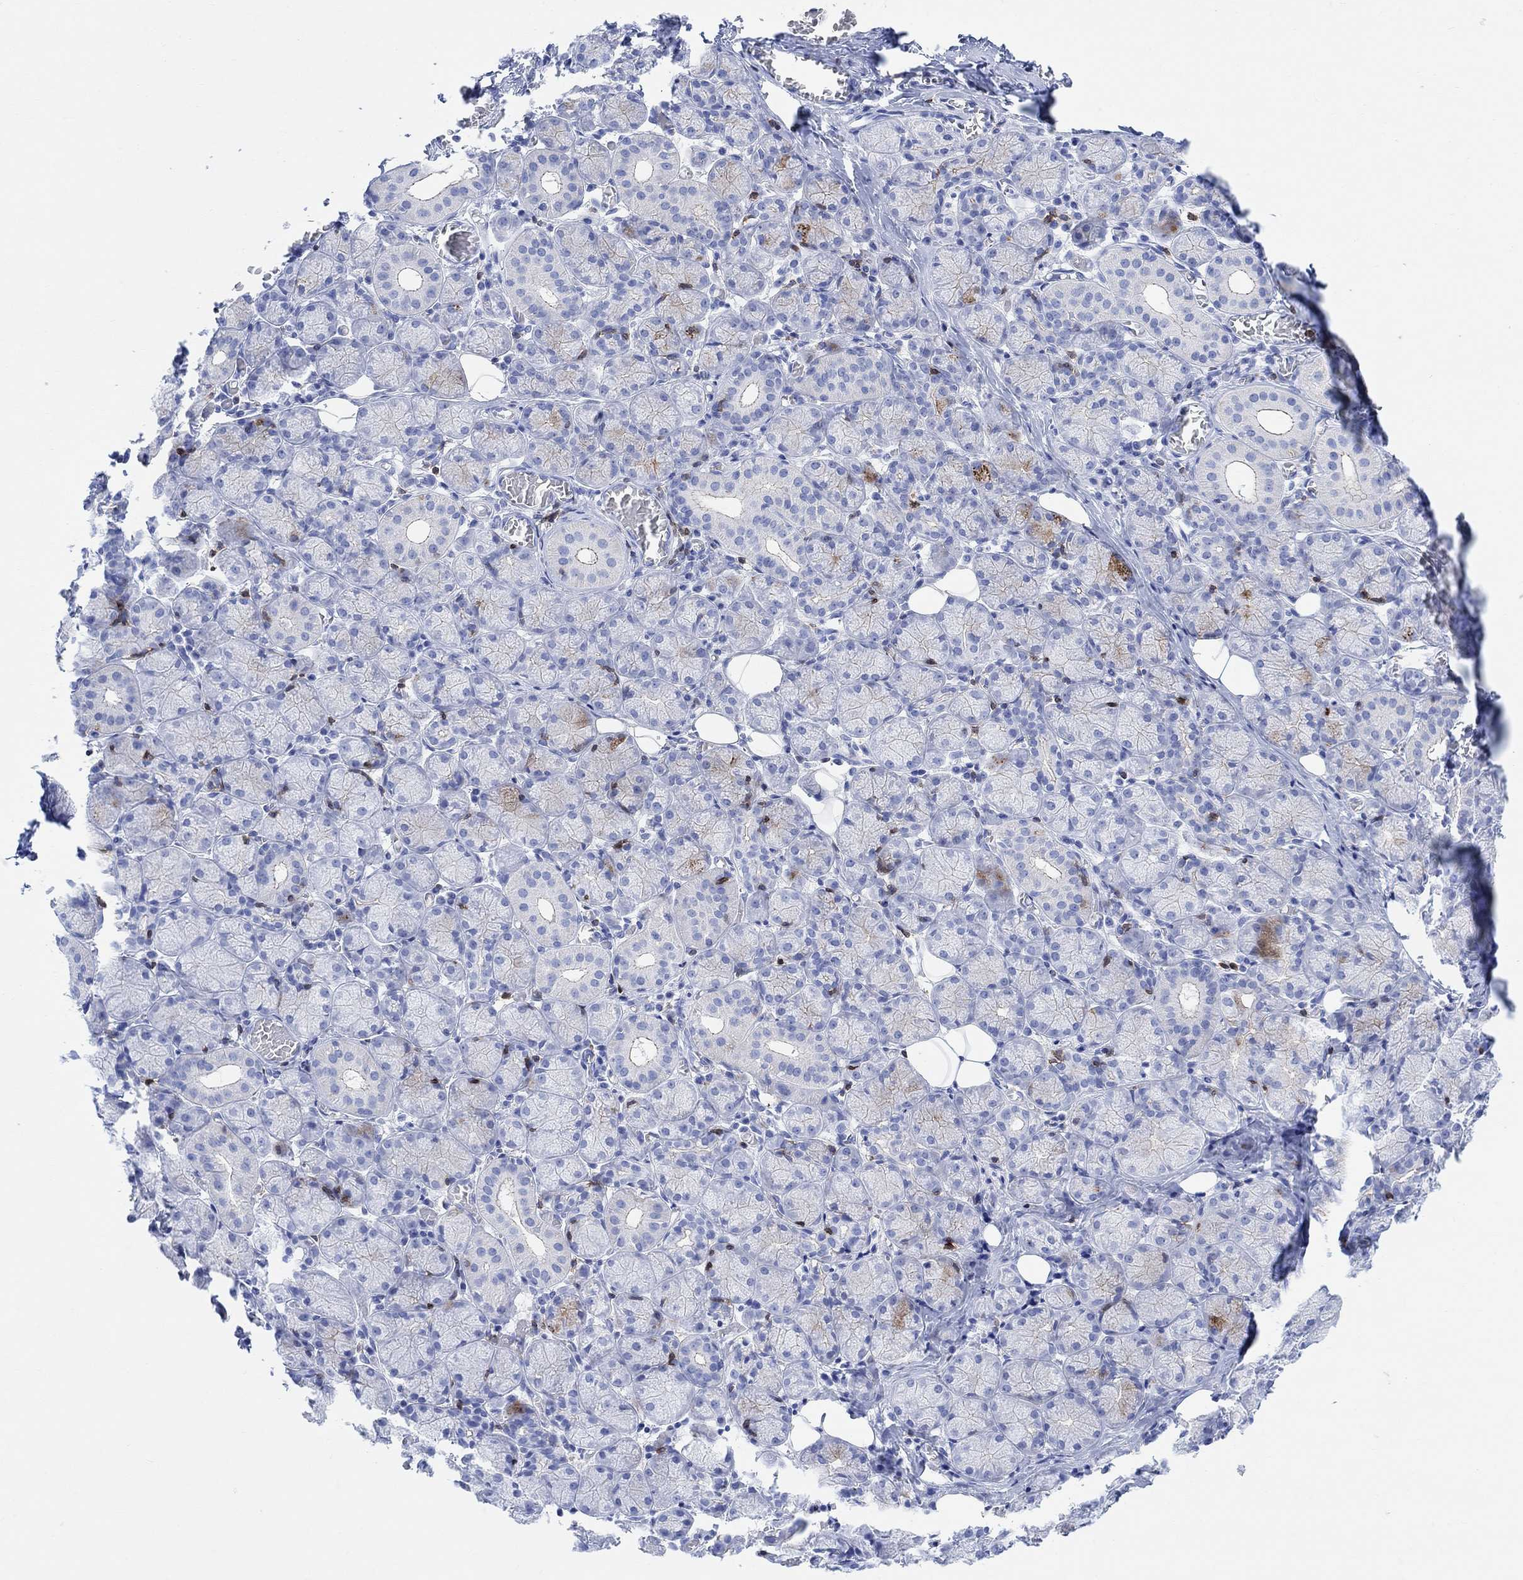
{"staining": {"intensity": "moderate", "quantity": "<25%", "location": "cytoplasmic/membranous"}, "tissue": "salivary gland", "cell_type": "Glandular cells", "image_type": "normal", "snomed": [{"axis": "morphology", "description": "Normal tissue, NOS"}, {"axis": "topography", "description": "Salivary gland"}, {"axis": "topography", "description": "Peripheral nerve tissue"}], "caption": "Salivary gland stained with a brown dye exhibits moderate cytoplasmic/membranous positive positivity in about <25% of glandular cells.", "gene": "GPR65", "patient": {"sex": "female", "age": 24}}